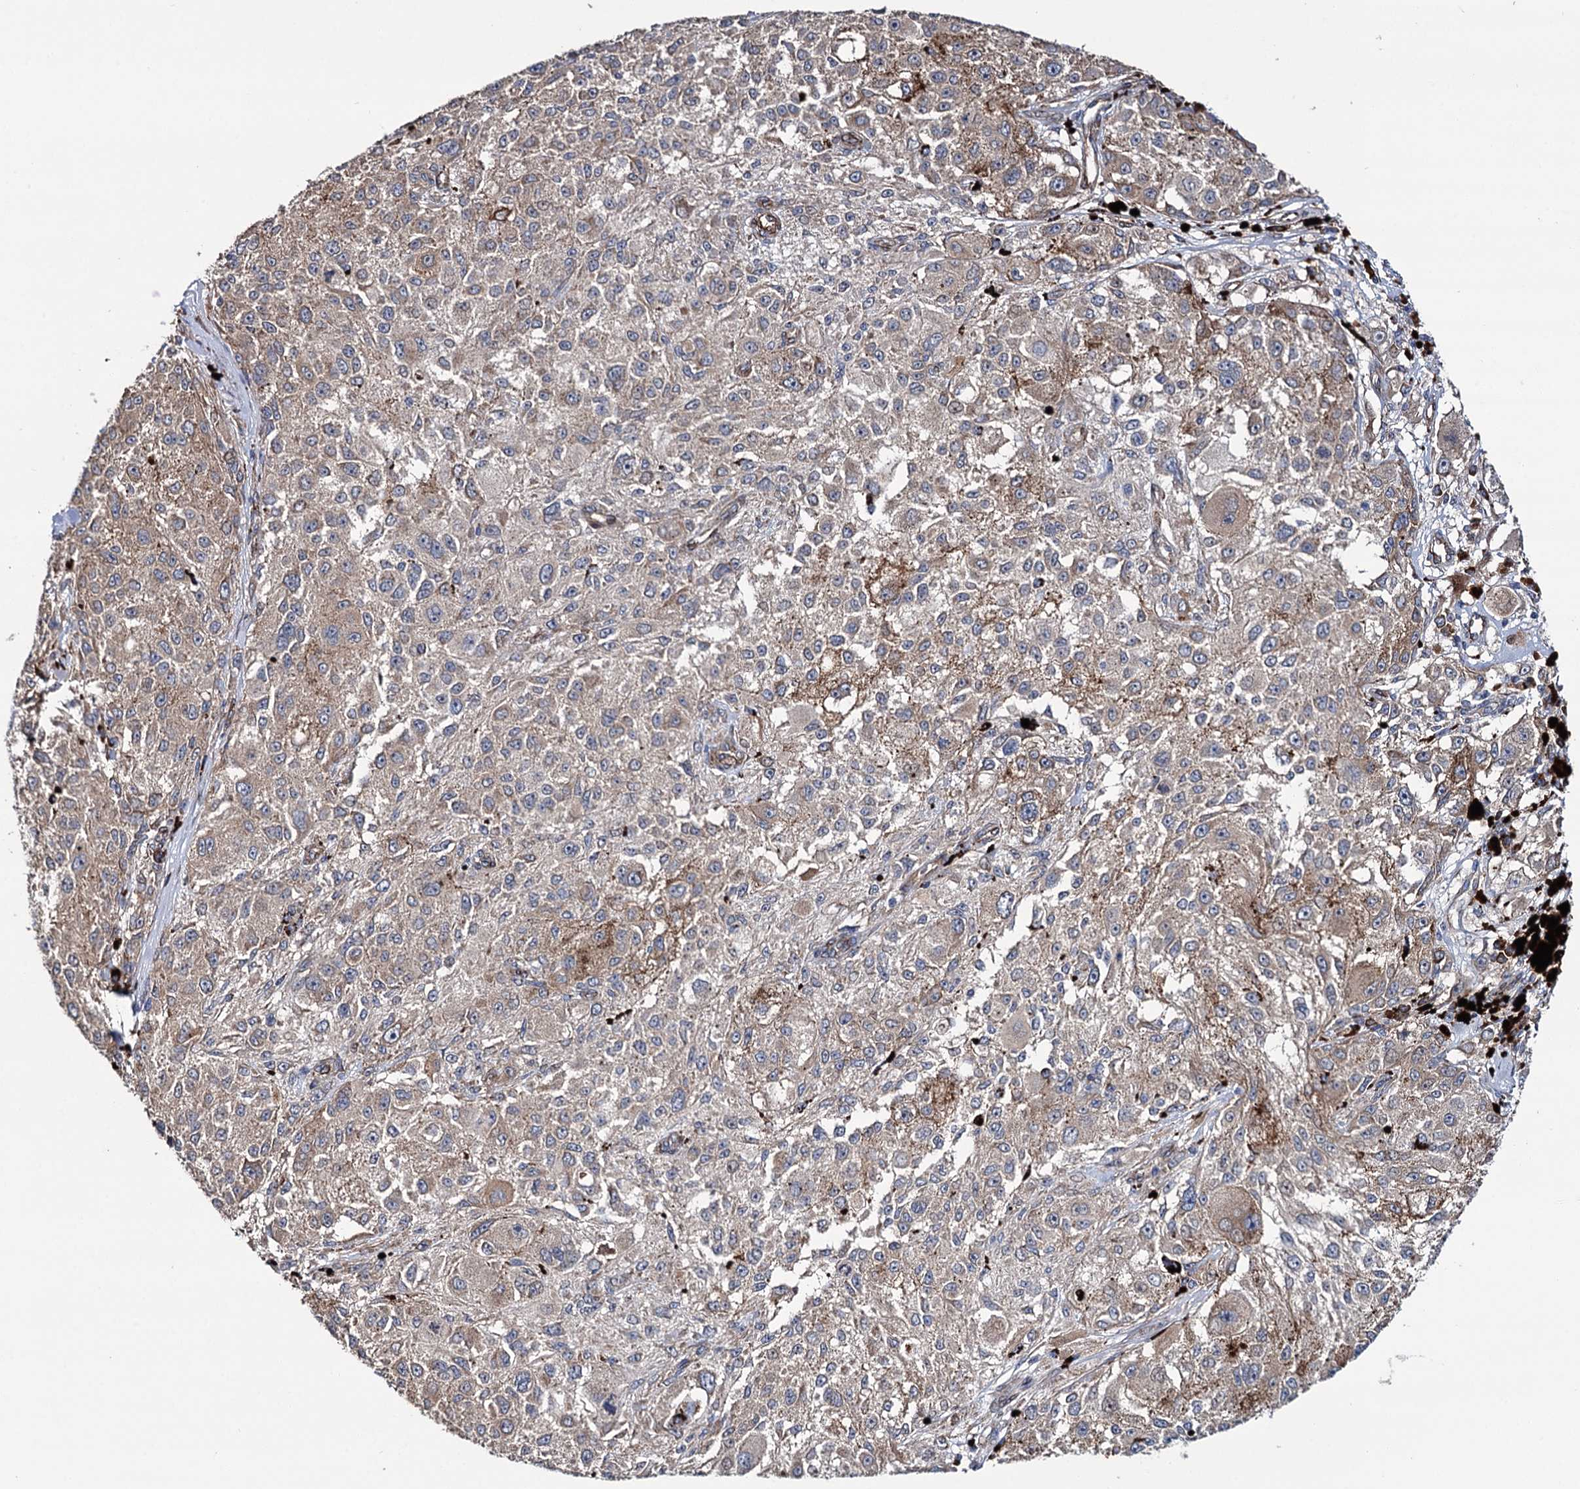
{"staining": {"intensity": "weak", "quantity": "25%-75%", "location": "cytoplasmic/membranous"}, "tissue": "melanoma", "cell_type": "Tumor cells", "image_type": "cancer", "snomed": [{"axis": "morphology", "description": "Necrosis, NOS"}, {"axis": "morphology", "description": "Malignant melanoma, NOS"}, {"axis": "topography", "description": "Skin"}], "caption": "The immunohistochemical stain highlights weak cytoplasmic/membranous staining in tumor cells of malignant melanoma tissue. (Stains: DAB in brown, nuclei in blue, Microscopy: brightfield microscopy at high magnification).", "gene": "SPATS2", "patient": {"sex": "female", "age": 87}}